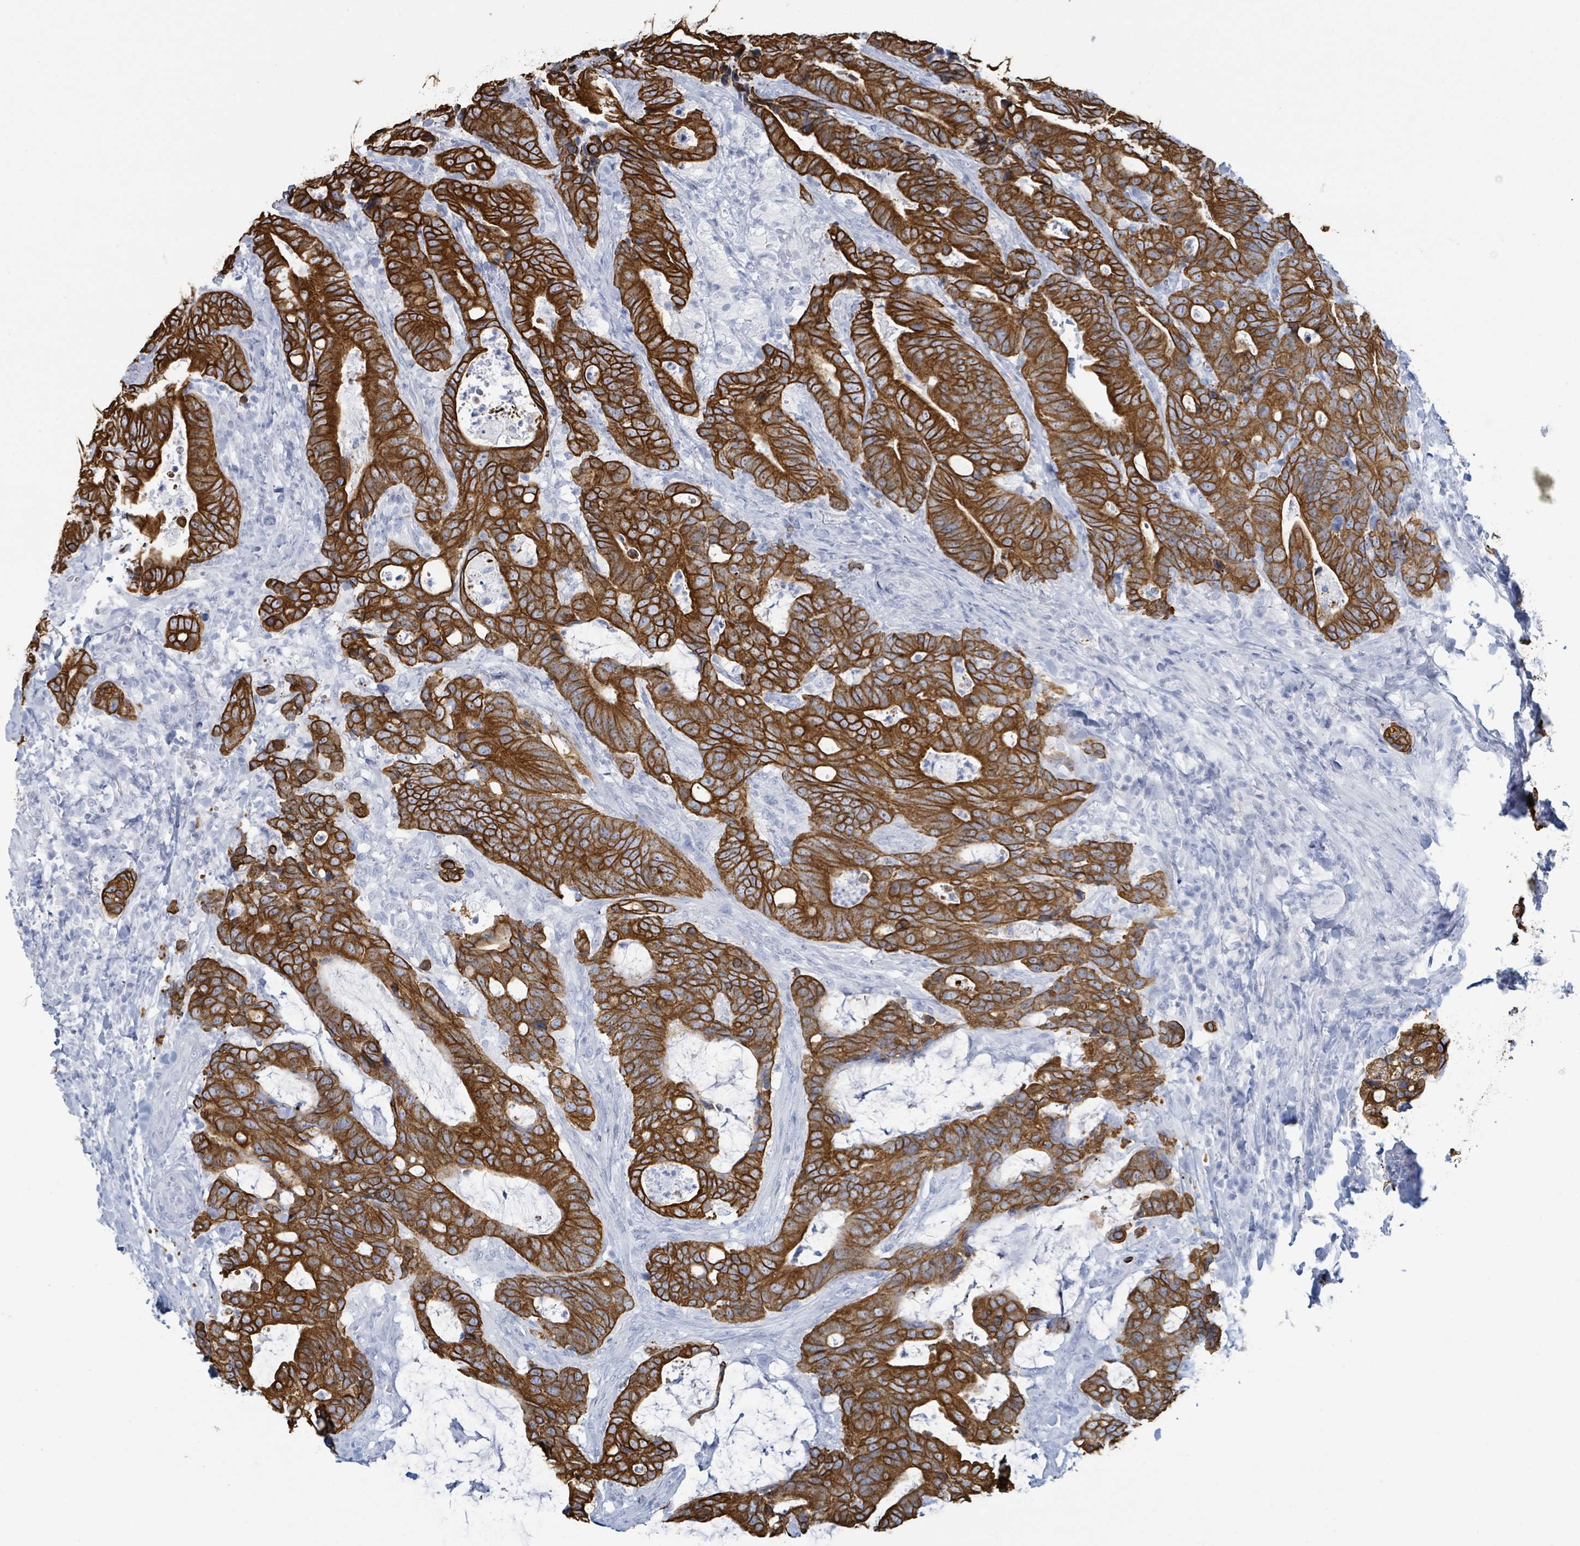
{"staining": {"intensity": "strong", "quantity": ">75%", "location": "cytoplasmic/membranous"}, "tissue": "colorectal cancer", "cell_type": "Tumor cells", "image_type": "cancer", "snomed": [{"axis": "morphology", "description": "Adenocarcinoma, NOS"}, {"axis": "topography", "description": "Colon"}], "caption": "Tumor cells display strong cytoplasmic/membranous expression in about >75% of cells in colorectal adenocarcinoma.", "gene": "KRT8", "patient": {"sex": "female", "age": 82}}